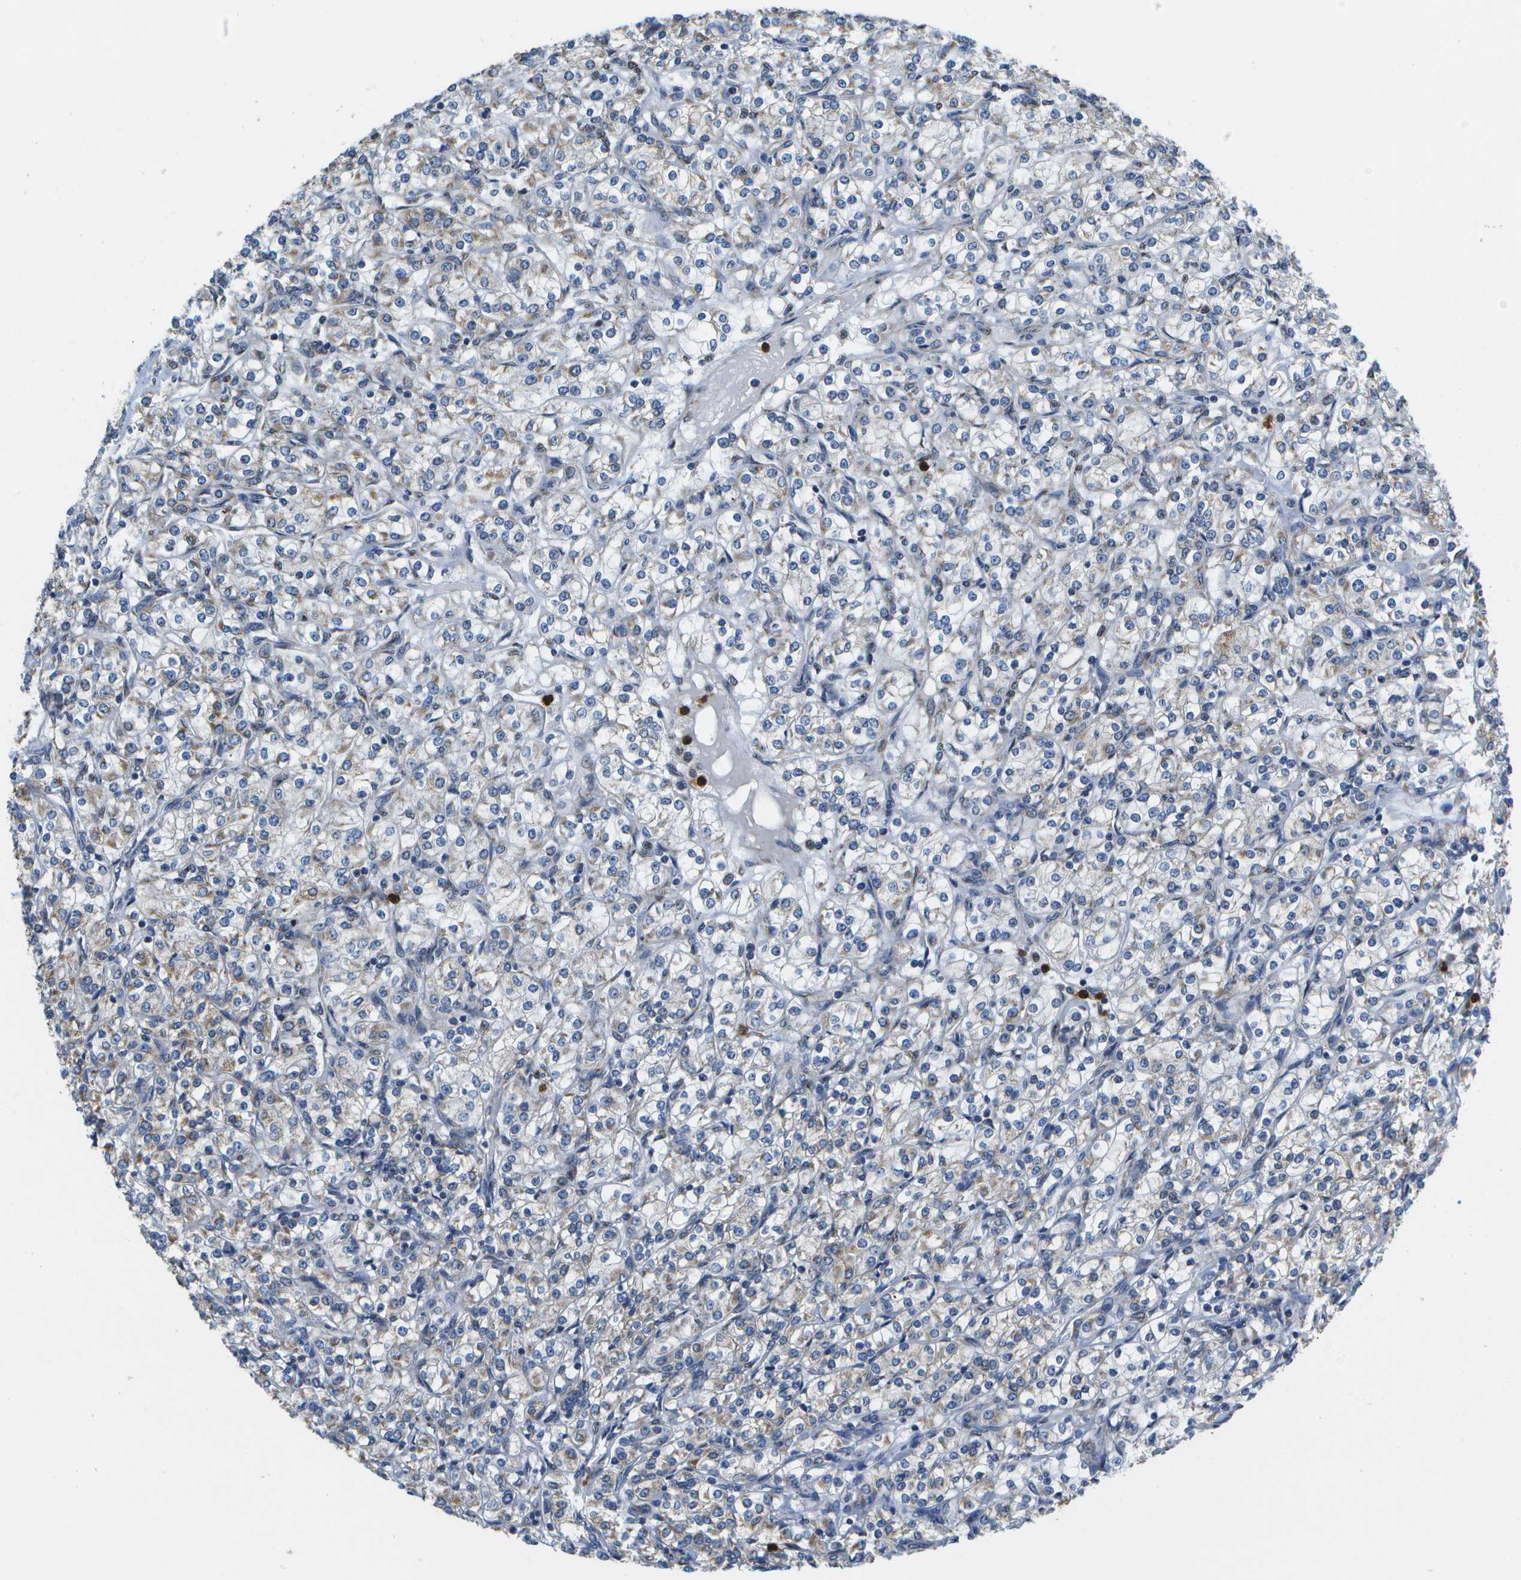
{"staining": {"intensity": "weak", "quantity": "<25%", "location": "cytoplasmic/membranous"}, "tissue": "renal cancer", "cell_type": "Tumor cells", "image_type": "cancer", "snomed": [{"axis": "morphology", "description": "Adenocarcinoma, NOS"}, {"axis": "topography", "description": "Kidney"}], "caption": "An immunohistochemistry (IHC) image of renal cancer is shown. There is no staining in tumor cells of renal cancer.", "gene": "GALNT15", "patient": {"sex": "male", "age": 77}}